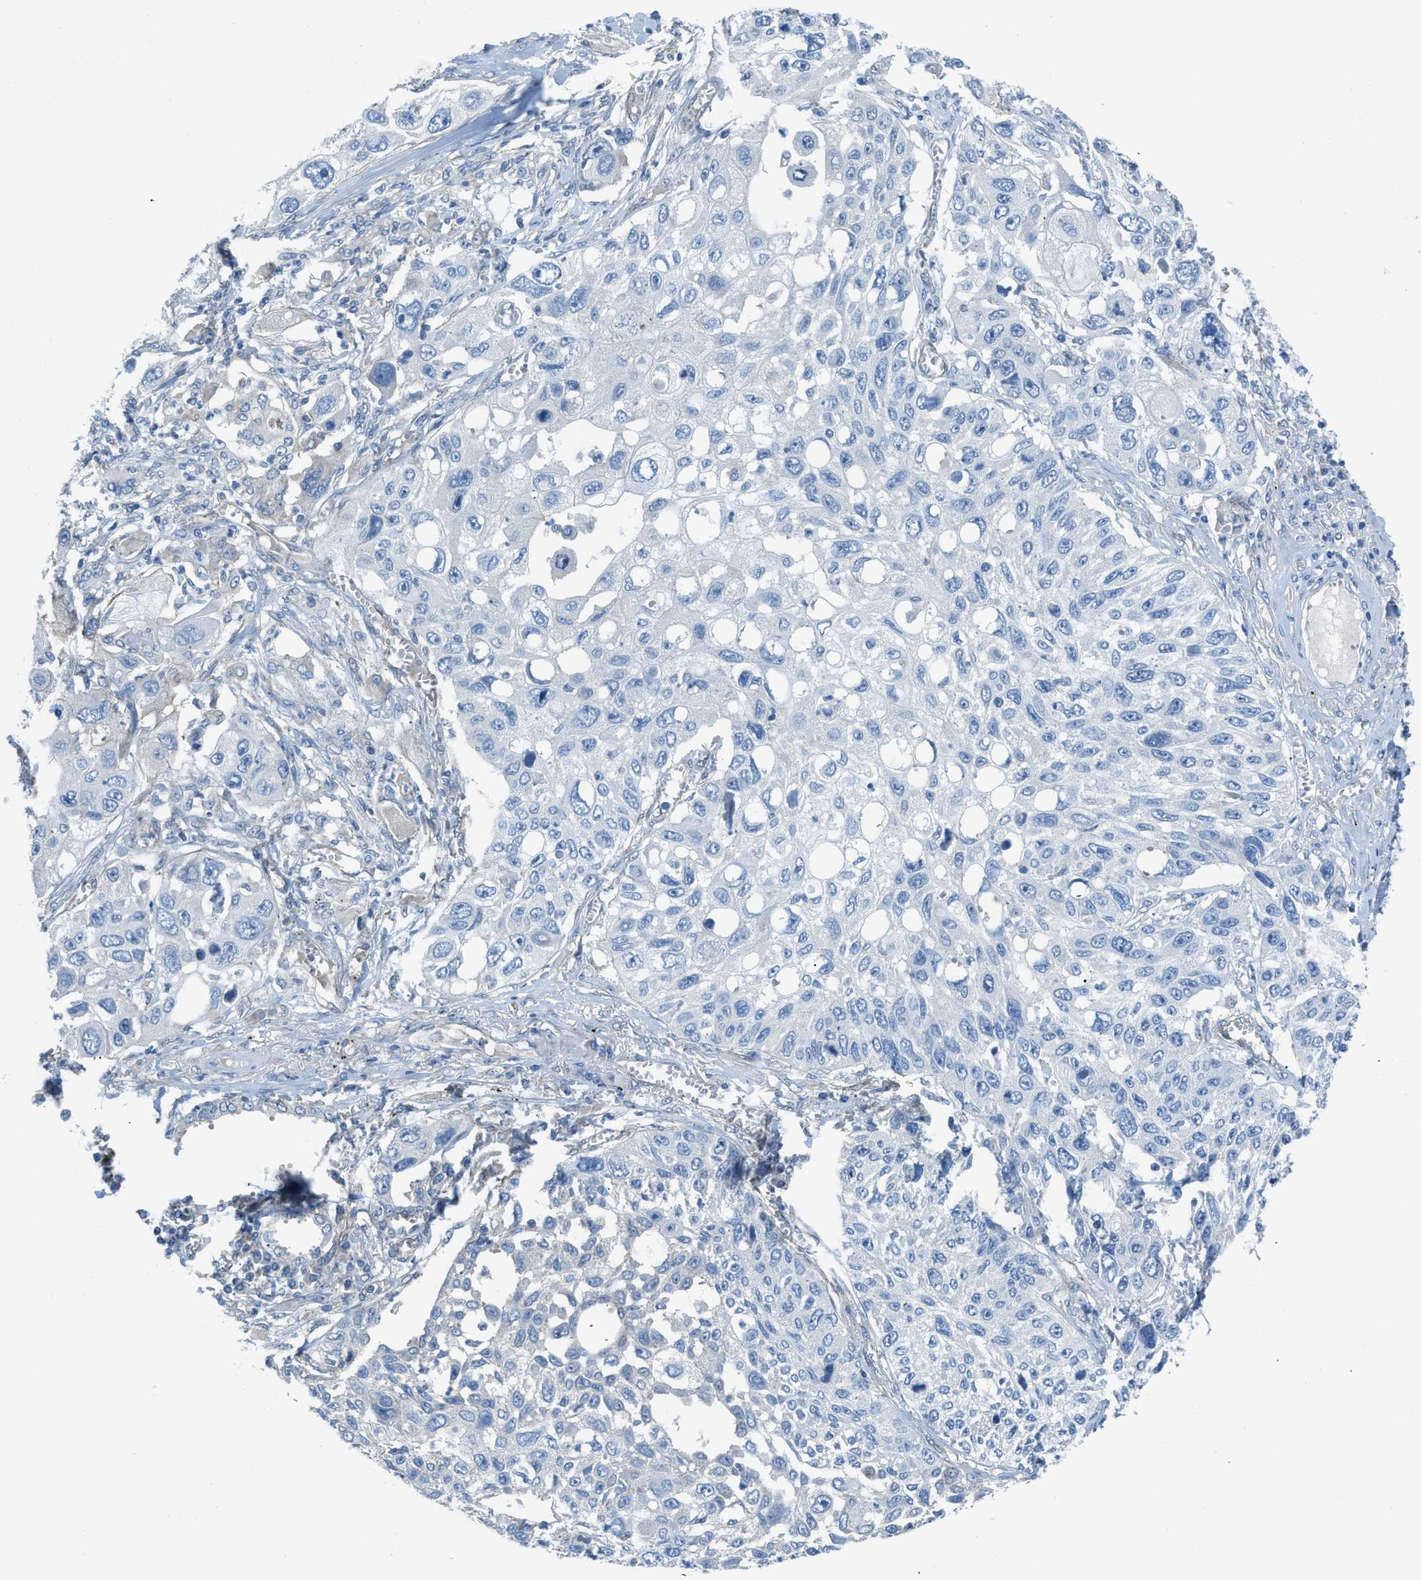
{"staining": {"intensity": "negative", "quantity": "none", "location": "none"}, "tissue": "lung cancer", "cell_type": "Tumor cells", "image_type": "cancer", "snomed": [{"axis": "morphology", "description": "Squamous cell carcinoma, NOS"}, {"axis": "topography", "description": "Lung"}], "caption": "Immunohistochemistry image of human lung cancer stained for a protein (brown), which reveals no positivity in tumor cells. (Immunohistochemistry (ihc), brightfield microscopy, high magnification).", "gene": "PRKN", "patient": {"sex": "male", "age": 71}}